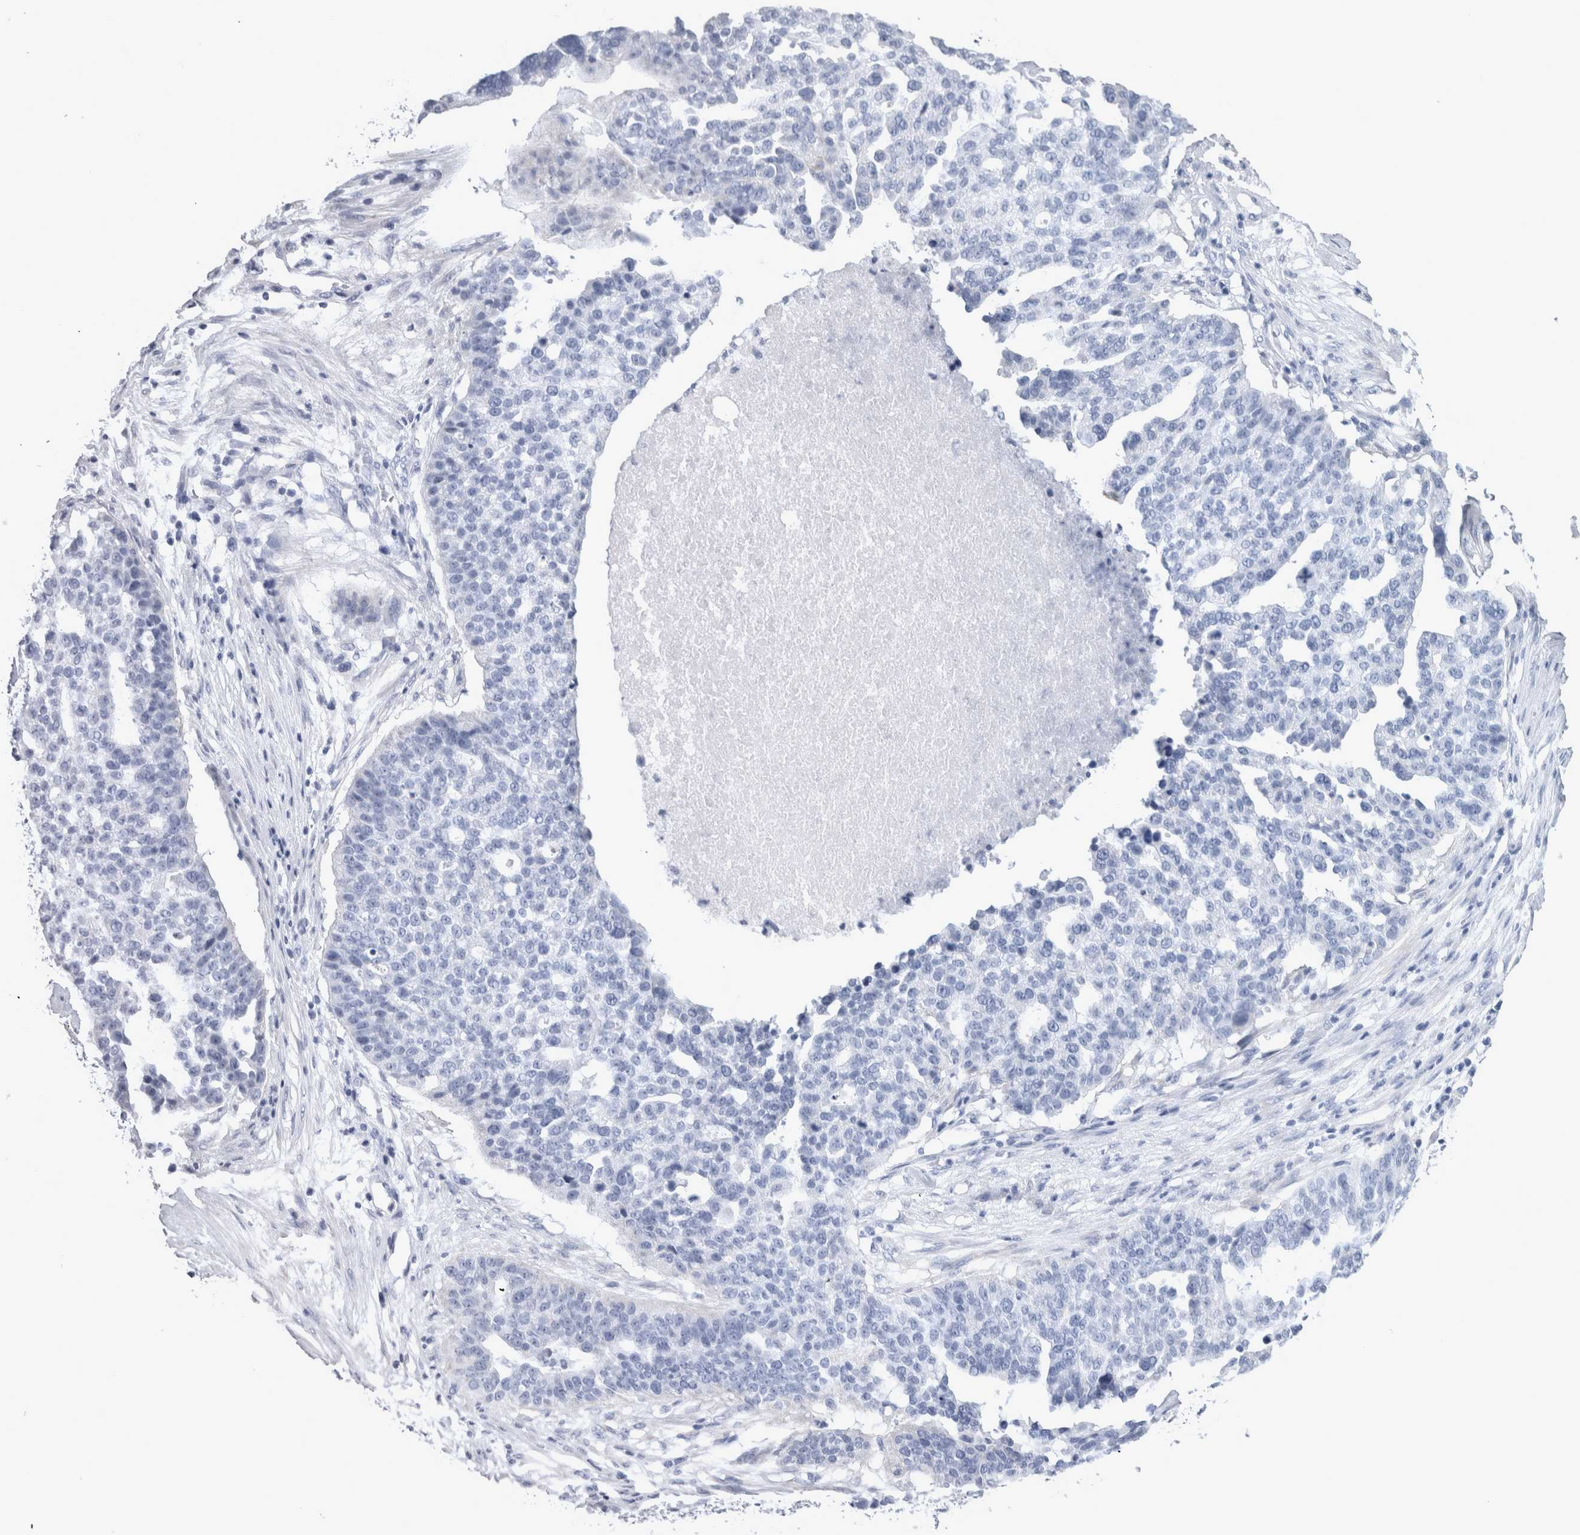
{"staining": {"intensity": "negative", "quantity": "none", "location": "none"}, "tissue": "ovarian cancer", "cell_type": "Tumor cells", "image_type": "cancer", "snomed": [{"axis": "morphology", "description": "Cystadenocarcinoma, serous, NOS"}, {"axis": "topography", "description": "Ovary"}], "caption": "This is a photomicrograph of immunohistochemistry (IHC) staining of serous cystadenocarcinoma (ovarian), which shows no staining in tumor cells.", "gene": "MSMB", "patient": {"sex": "female", "age": 59}}